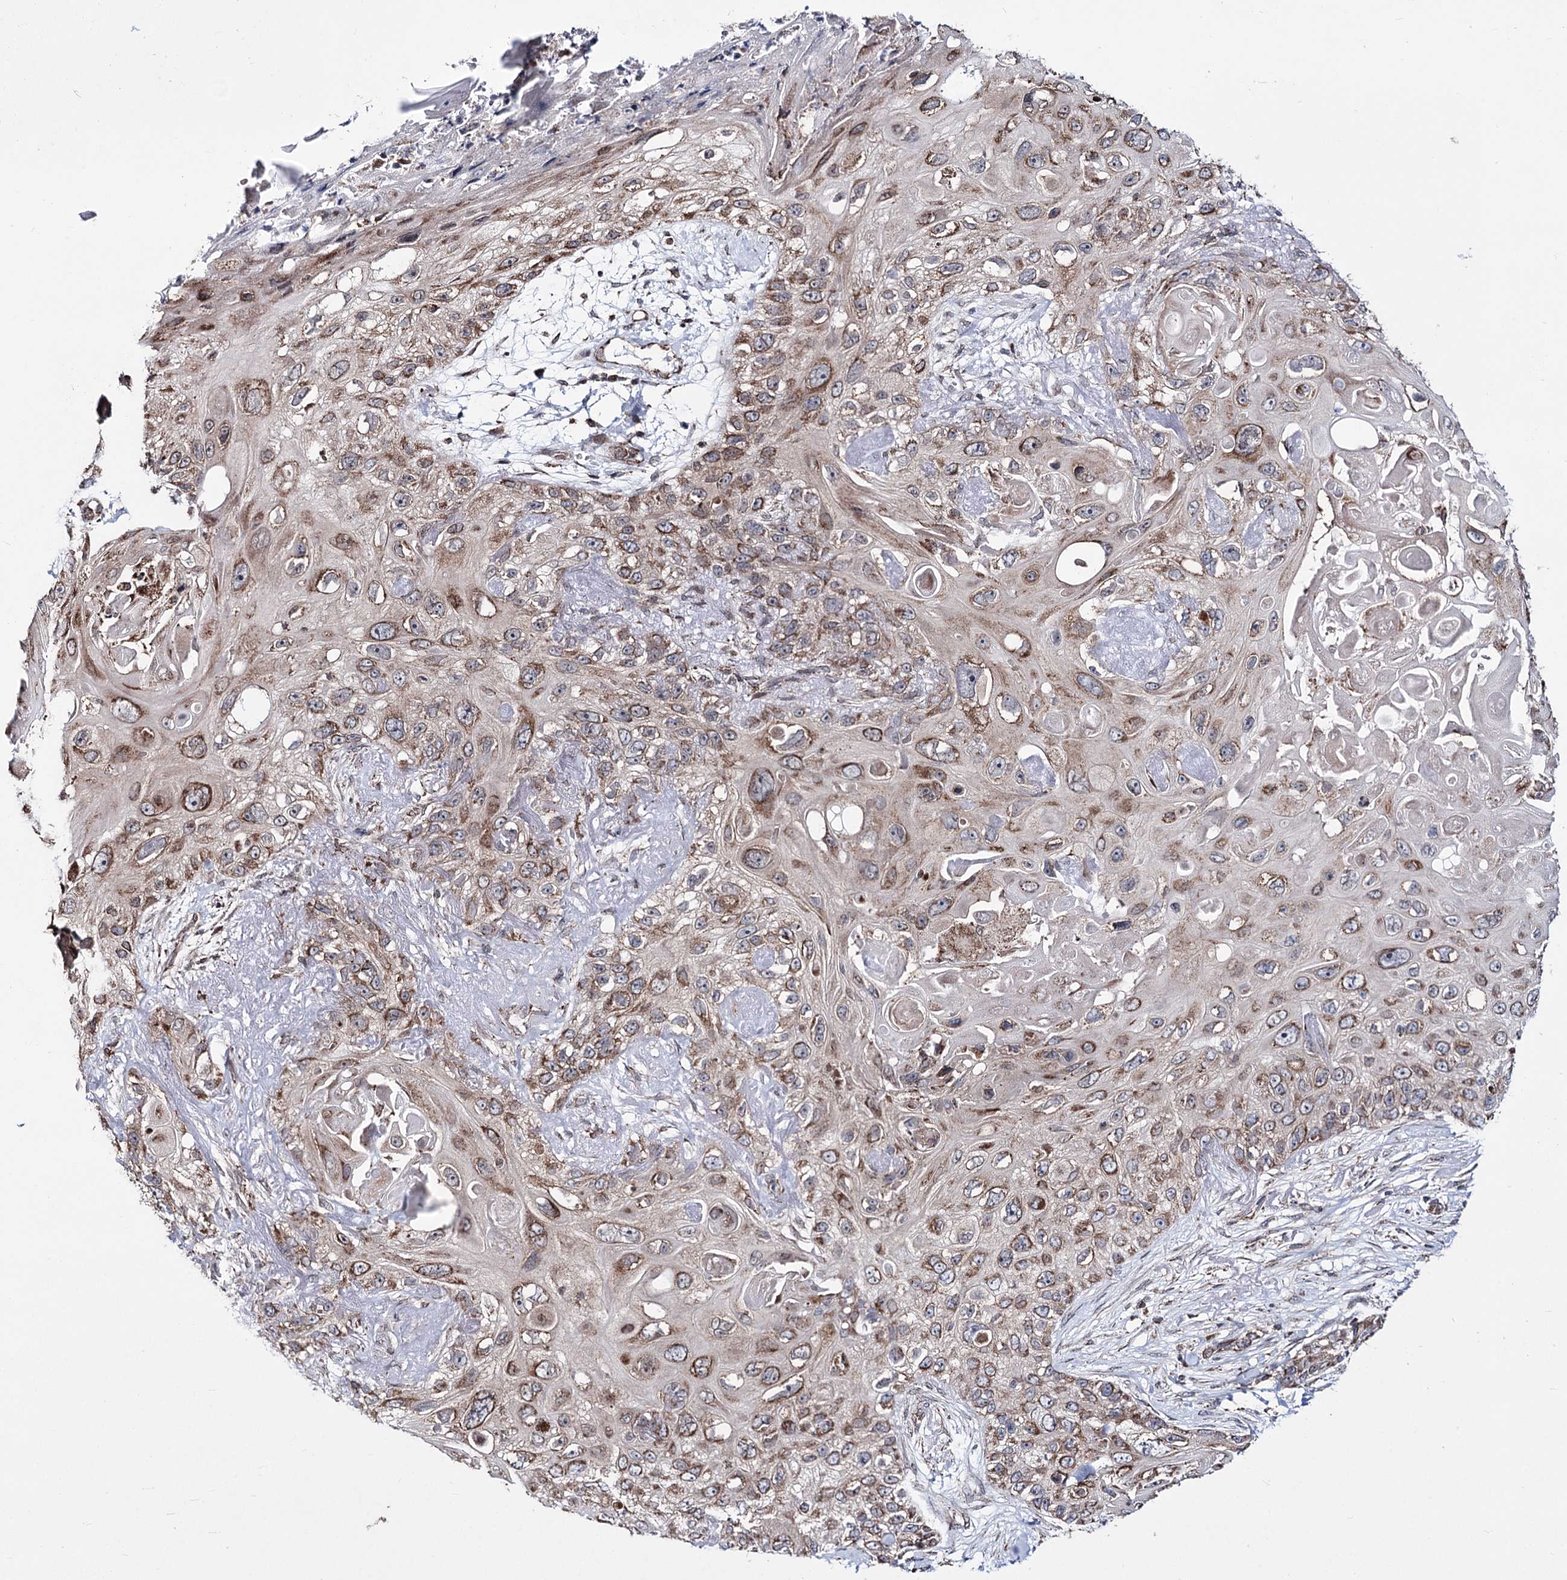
{"staining": {"intensity": "moderate", "quantity": ">75%", "location": "cytoplasmic/membranous"}, "tissue": "skin cancer", "cell_type": "Tumor cells", "image_type": "cancer", "snomed": [{"axis": "morphology", "description": "Normal tissue, NOS"}, {"axis": "morphology", "description": "Squamous cell carcinoma, NOS"}, {"axis": "topography", "description": "Skin"}], "caption": "Skin squamous cell carcinoma was stained to show a protein in brown. There is medium levels of moderate cytoplasmic/membranous positivity in approximately >75% of tumor cells.", "gene": "CREB3L4", "patient": {"sex": "male", "age": 72}}